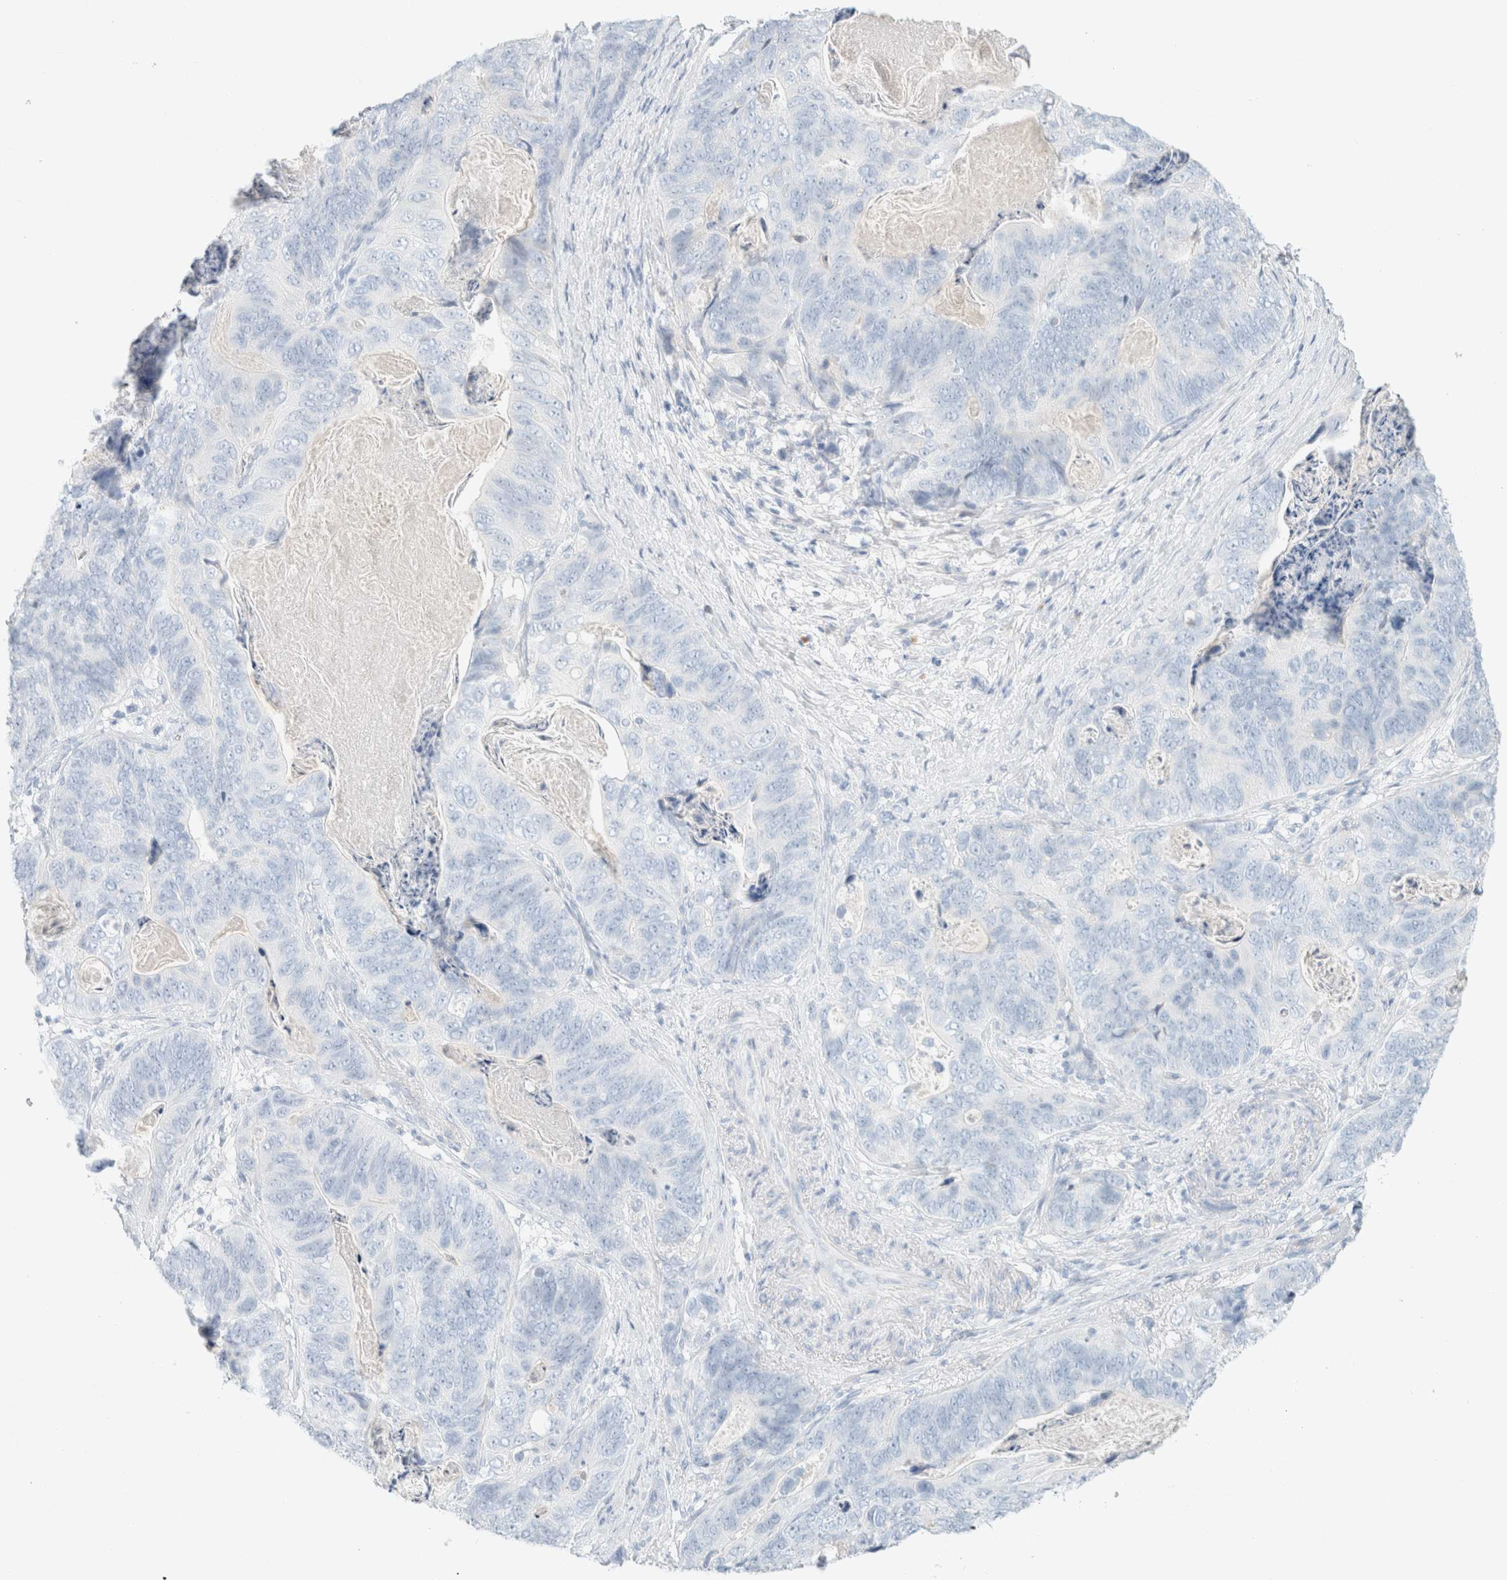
{"staining": {"intensity": "negative", "quantity": "none", "location": "none"}, "tissue": "stomach cancer", "cell_type": "Tumor cells", "image_type": "cancer", "snomed": [{"axis": "morphology", "description": "Normal tissue, NOS"}, {"axis": "morphology", "description": "Adenocarcinoma, NOS"}, {"axis": "topography", "description": "Stomach"}], "caption": "Photomicrograph shows no protein positivity in tumor cells of stomach adenocarcinoma tissue. Nuclei are stained in blue.", "gene": "CPQ", "patient": {"sex": "female", "age": 89}}